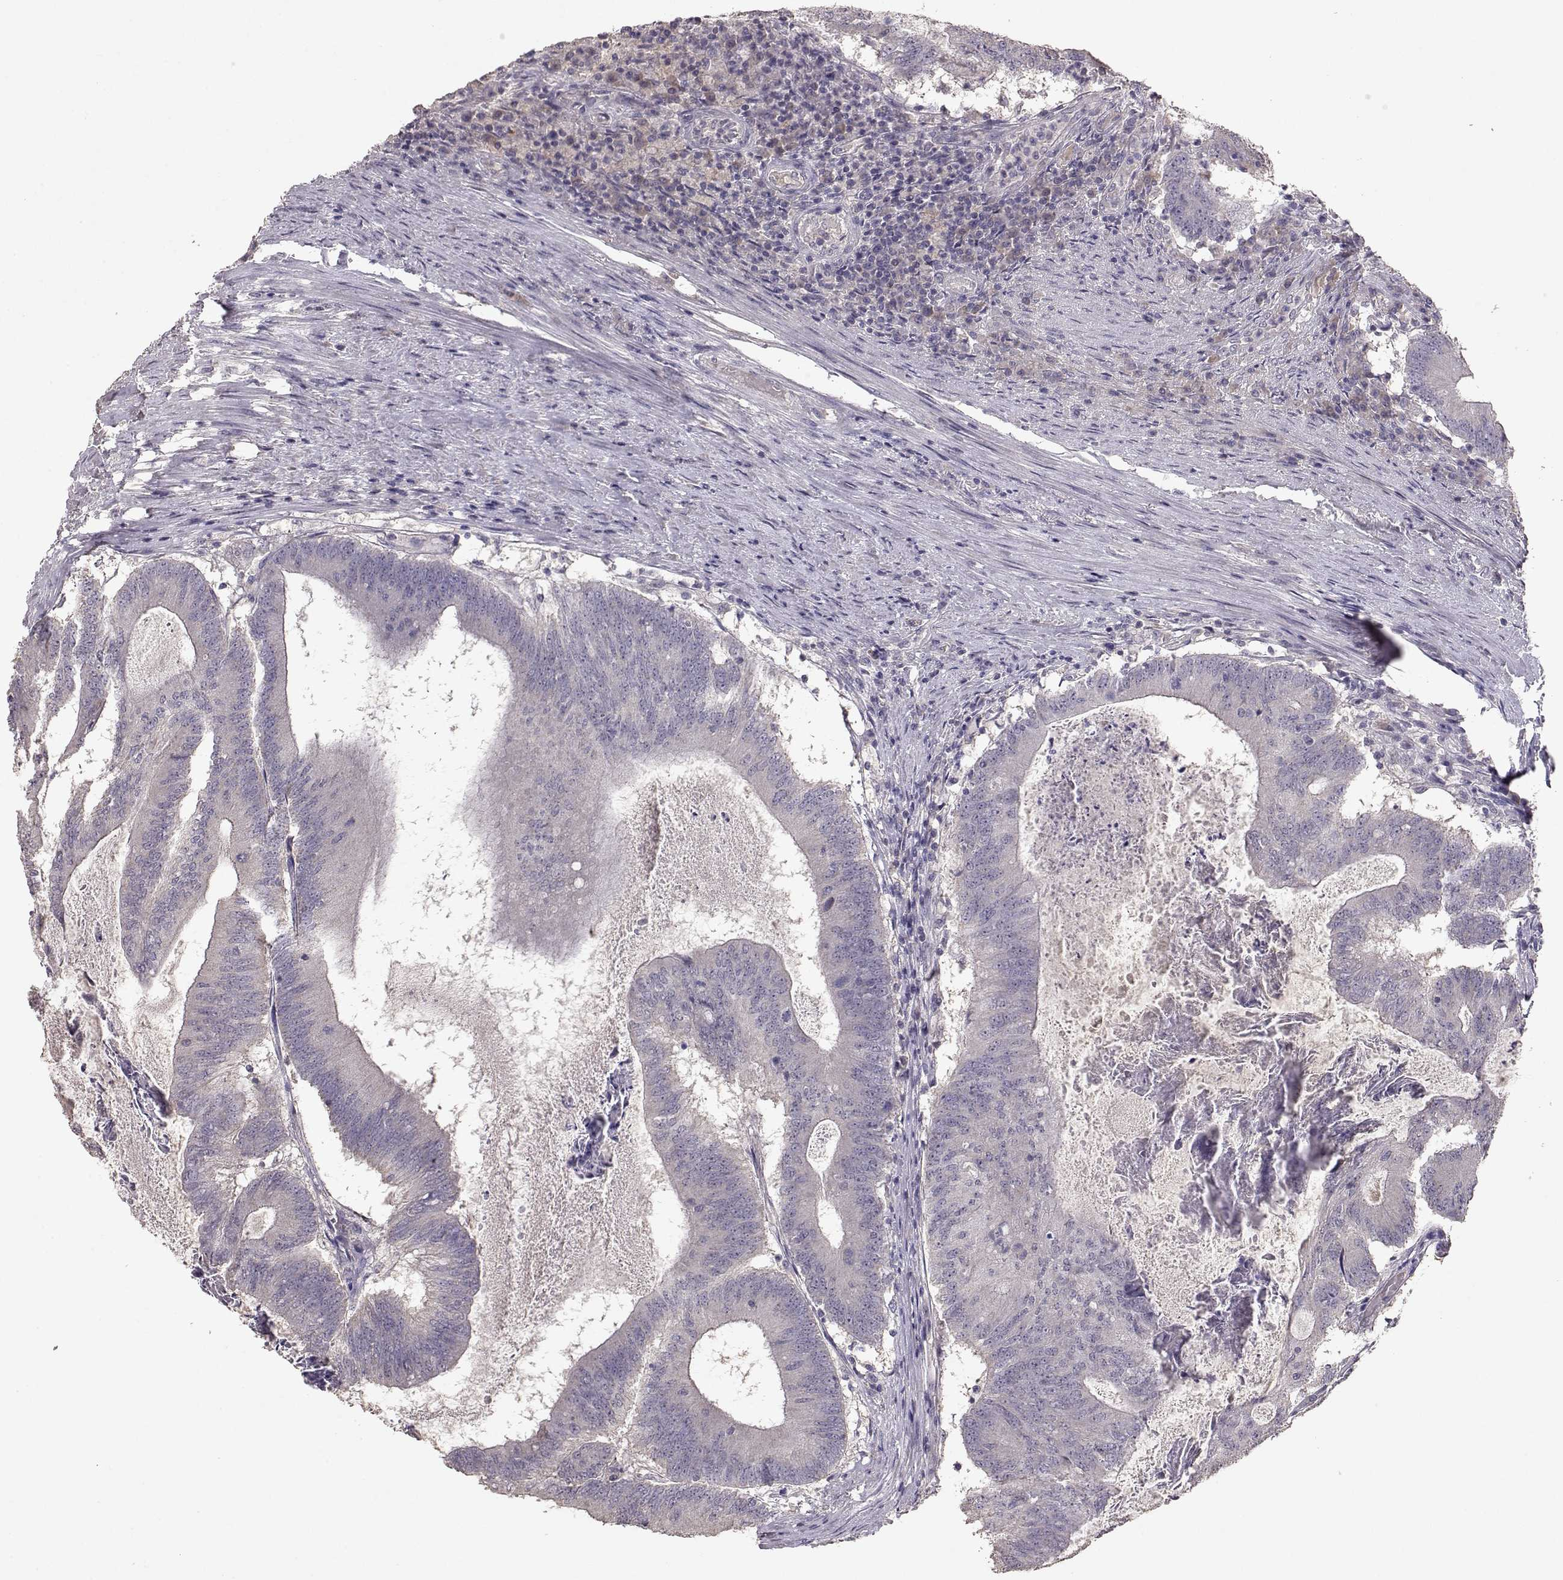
{"staining": {"intensity": "negative", "quantity": "none", "location": "none"}, "tissue": "colorectal cancer", "cell_type": "Tumor cells", "image_type": "cancer", "snomed": [{"axis": "morphology", "description": "Adenocarcinoma, NOS"}, {"axis": "topography", "description": "Colon"}], "caption": "A micrograph of human adenocarcinoma (colorectal) is negative for staining in tumor cells. (DAB (3,3'-diaminobenzidine) IHC, high magnification).", "gene": "PMCH", "patient": {"sex": "female", "age": 70}}